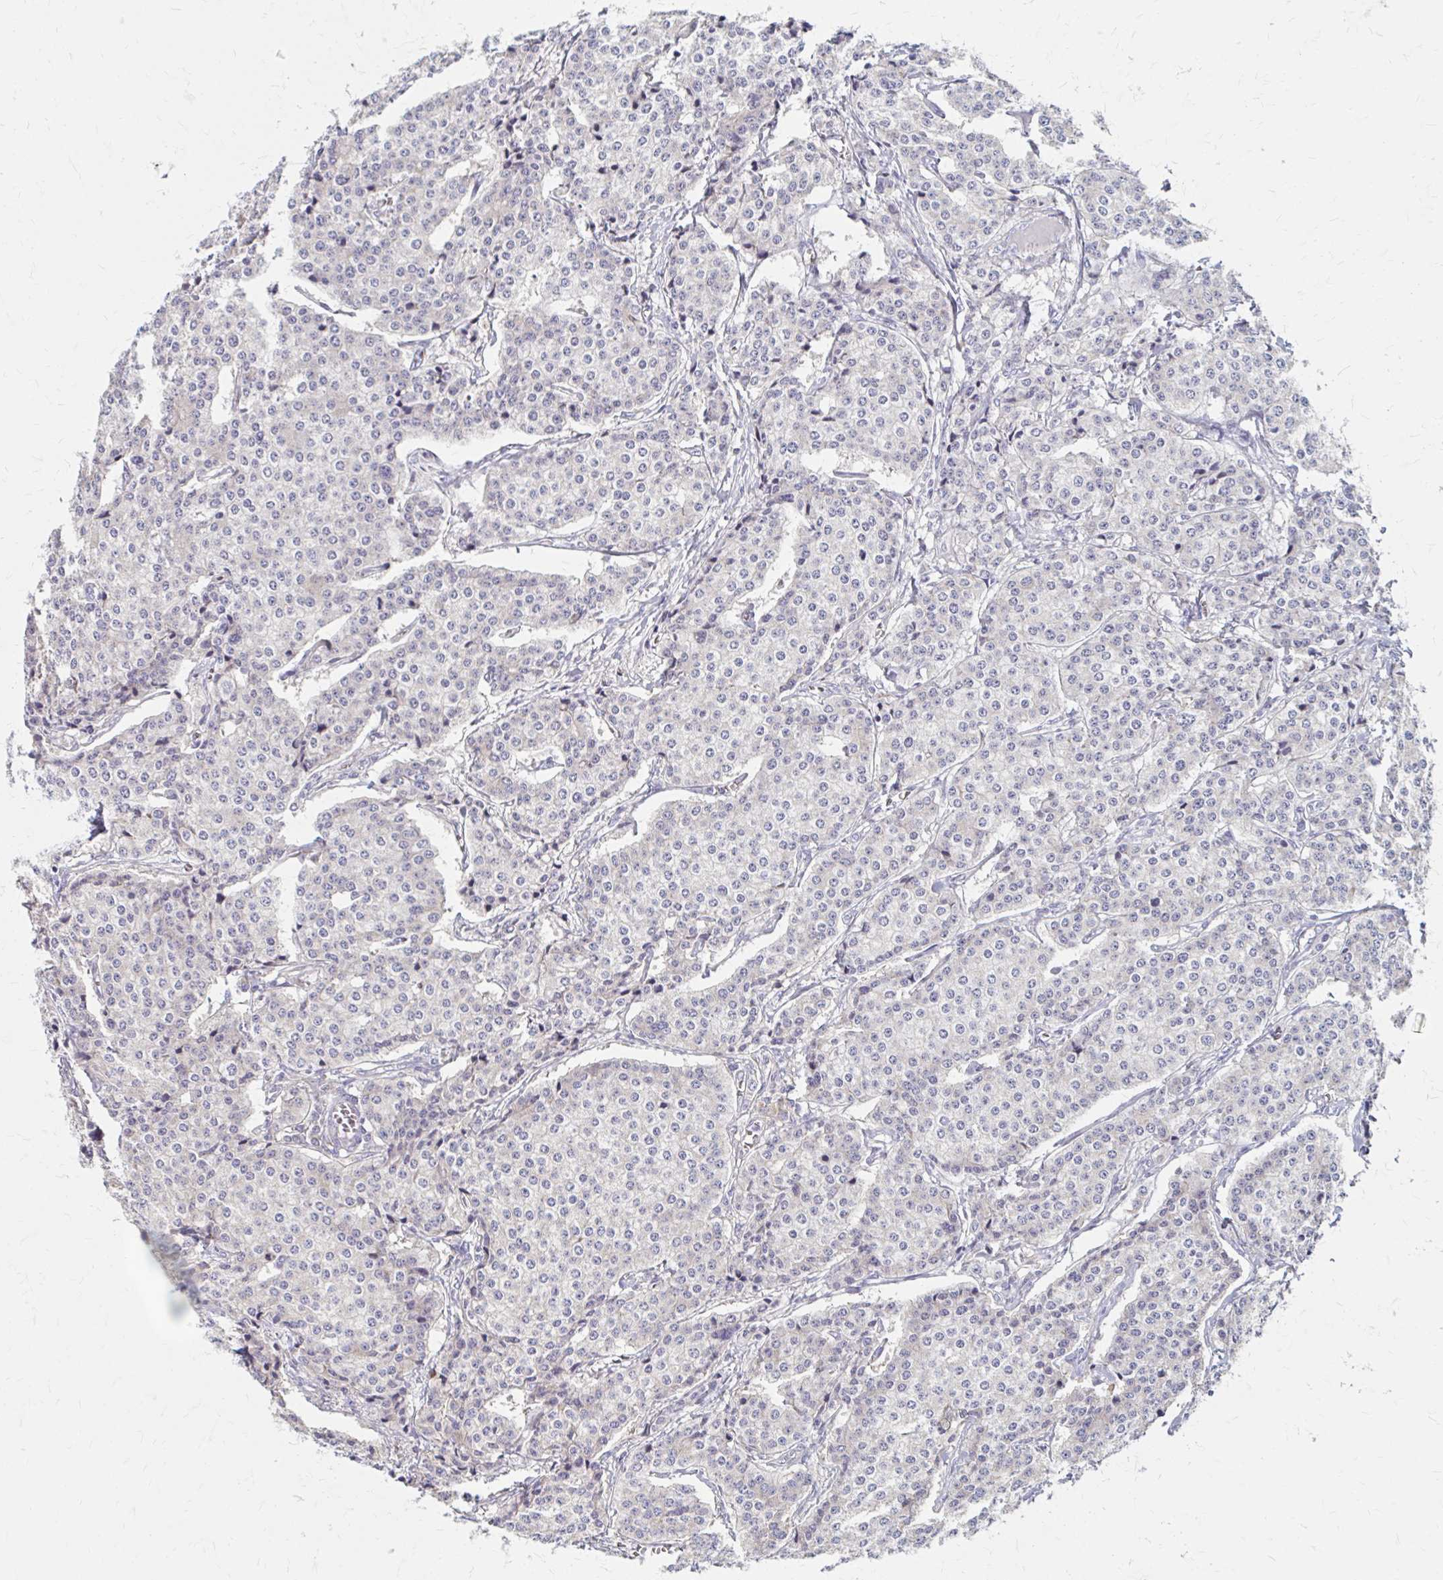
{"staining": {"intensity": "negative", "quantity": "none", "location": "none"}, "tissue": "carcinoid", "cell_type": "Tumor cells", "image_type": "cancer", "snomed": [{"axis": "morphology", "description": "Carcinoid, malignant, NOS"}, {"axis": "topography", "description": "Small intestine"}], "caption": "Carcinoid (malignant) was stained to show a protein in brown. There is no significant staining in tumor cells.", "gene": "RPL27A", "patient": {"sex": "female", "age": 64}}